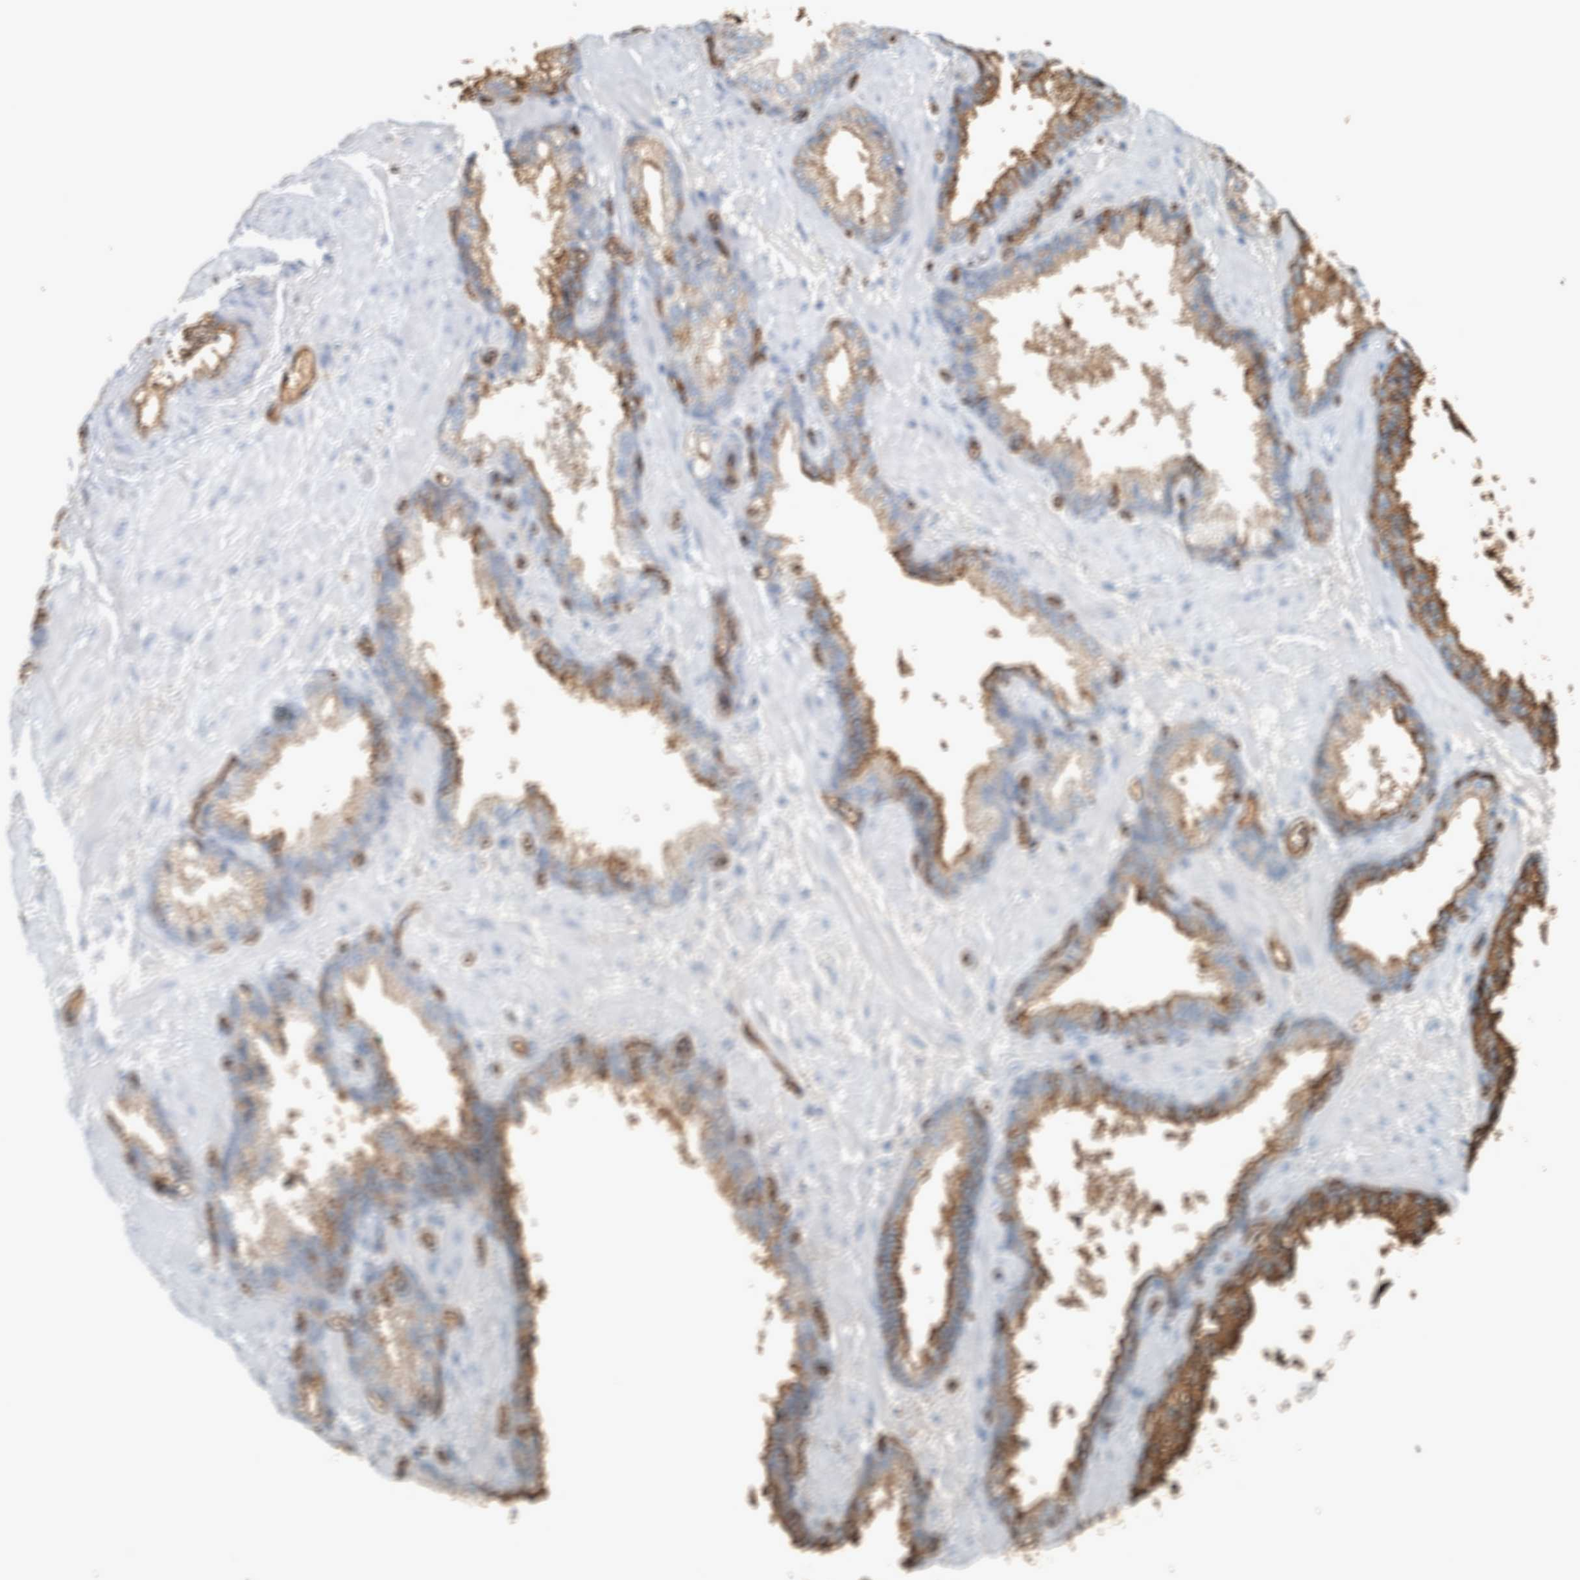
{"staining": {"intensity": "moderate", "quantity": ">75%", "location": "cytoplasmic/membranous"}, "tissue": "prostate cancer", "cell_type": "Tumor cells", "image_type": "cancer", "snomed": [{"axis": "morphology", "description": "Adenocarcinoma, Low grade"}, {"axis": "topography", "description": "Prostate"}], "caption": "Moderate cytoplasmic/membranous positivity is appreciated in approximately >75% of tumor cells in low-grade adenocarcinoma (prostate).", "gene": "LBP", "patient": {"sex": "male", "age": 63}}